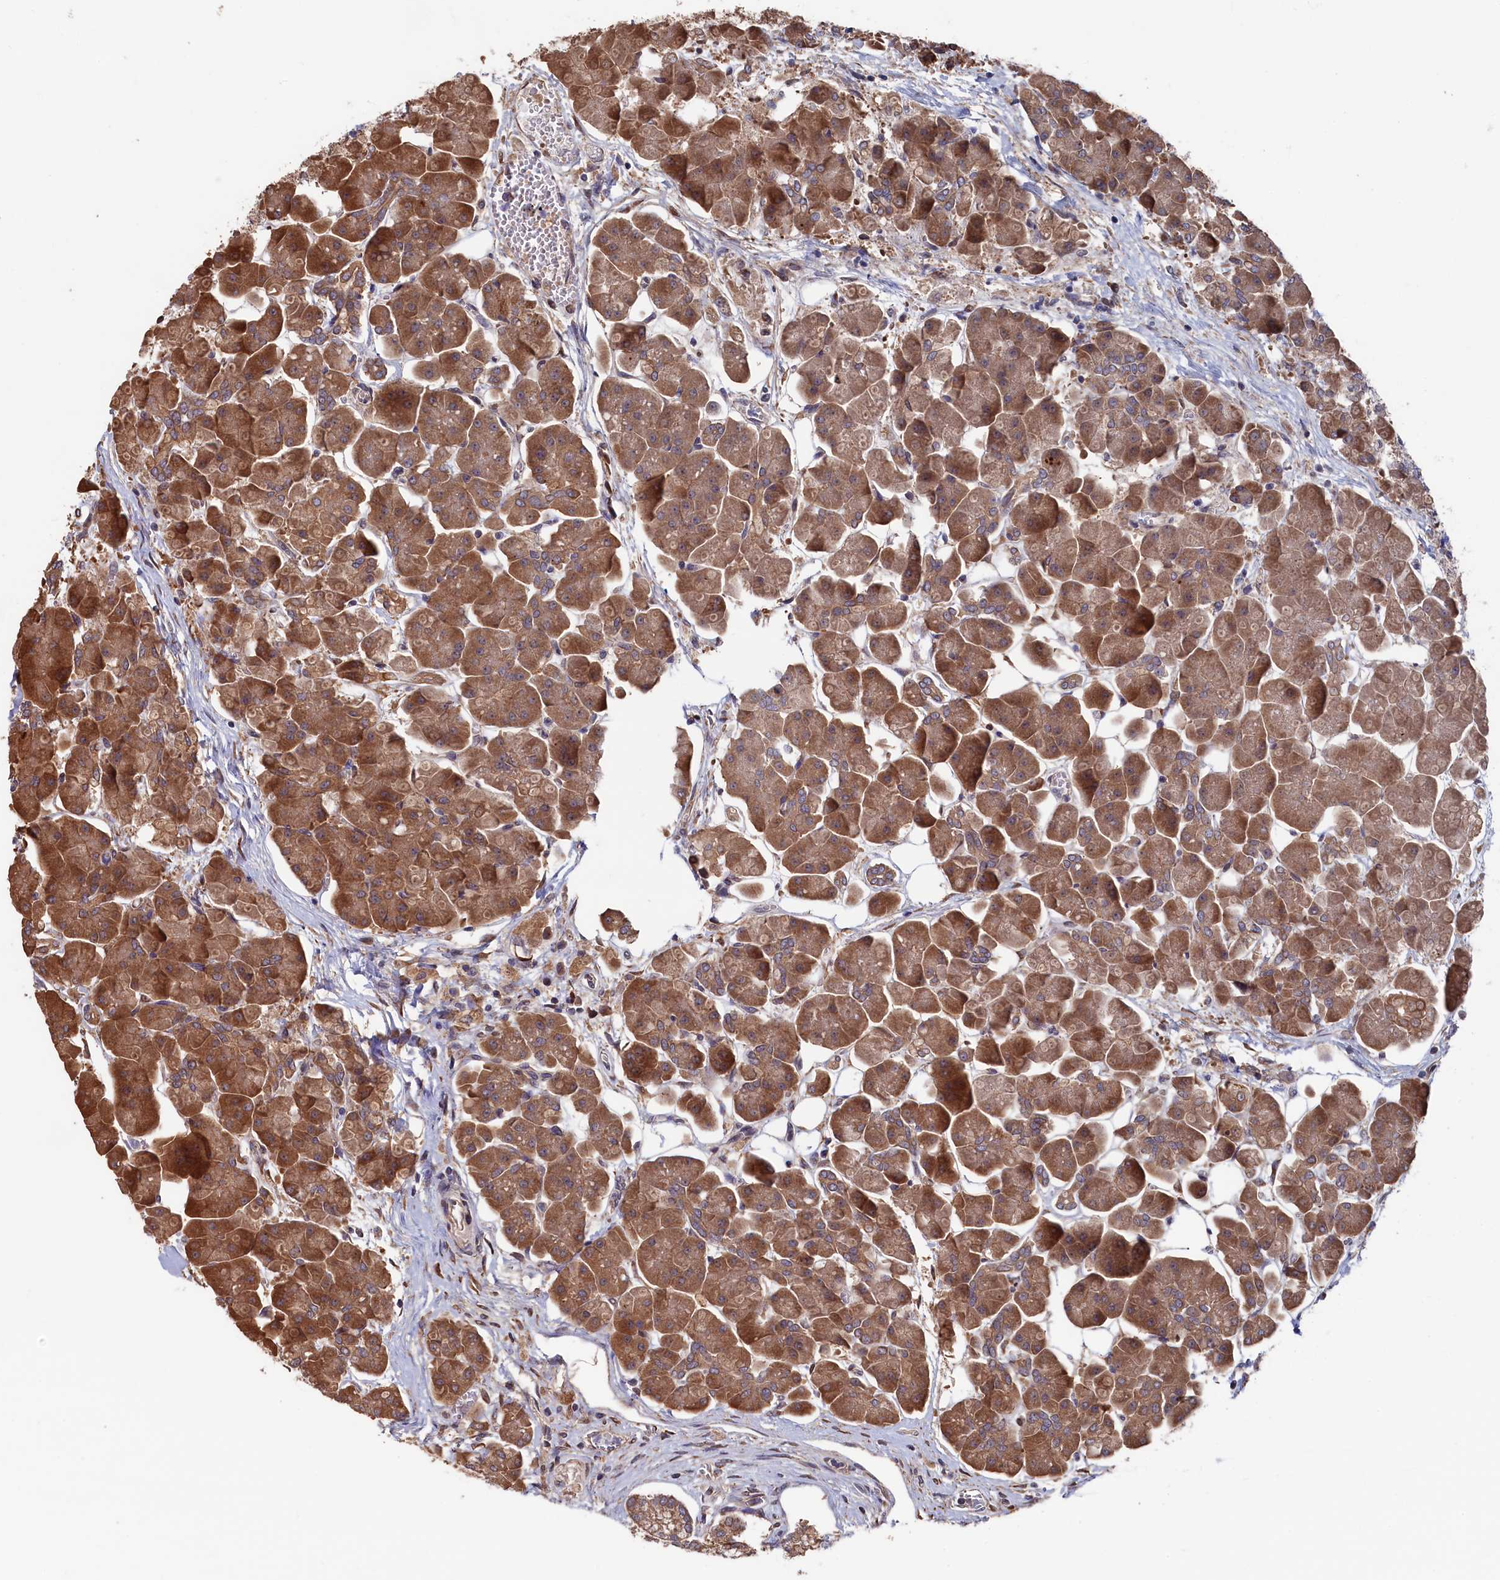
{"staining": {"intensity": "moderate", "quantity": ">75%", "location": "cytoplasmic/membranous"}, "tissue": "pancreas", "cell_type": "Exocrine glandular cells", "image_type": "normal", "snomed": [{"axis": "morphology", "description": "Normal tissue, NOS"}, {"axis": "topography", "description": "Pancreas"}], "caption": "Protein expression analysis of unremarkable pancreas shows moderate cytoplasmic/membranous expression in approximately >75% of exocrine glandular cells.", "gene": "SLC12A4", "patient": {"sex": "male", "age": 66}}